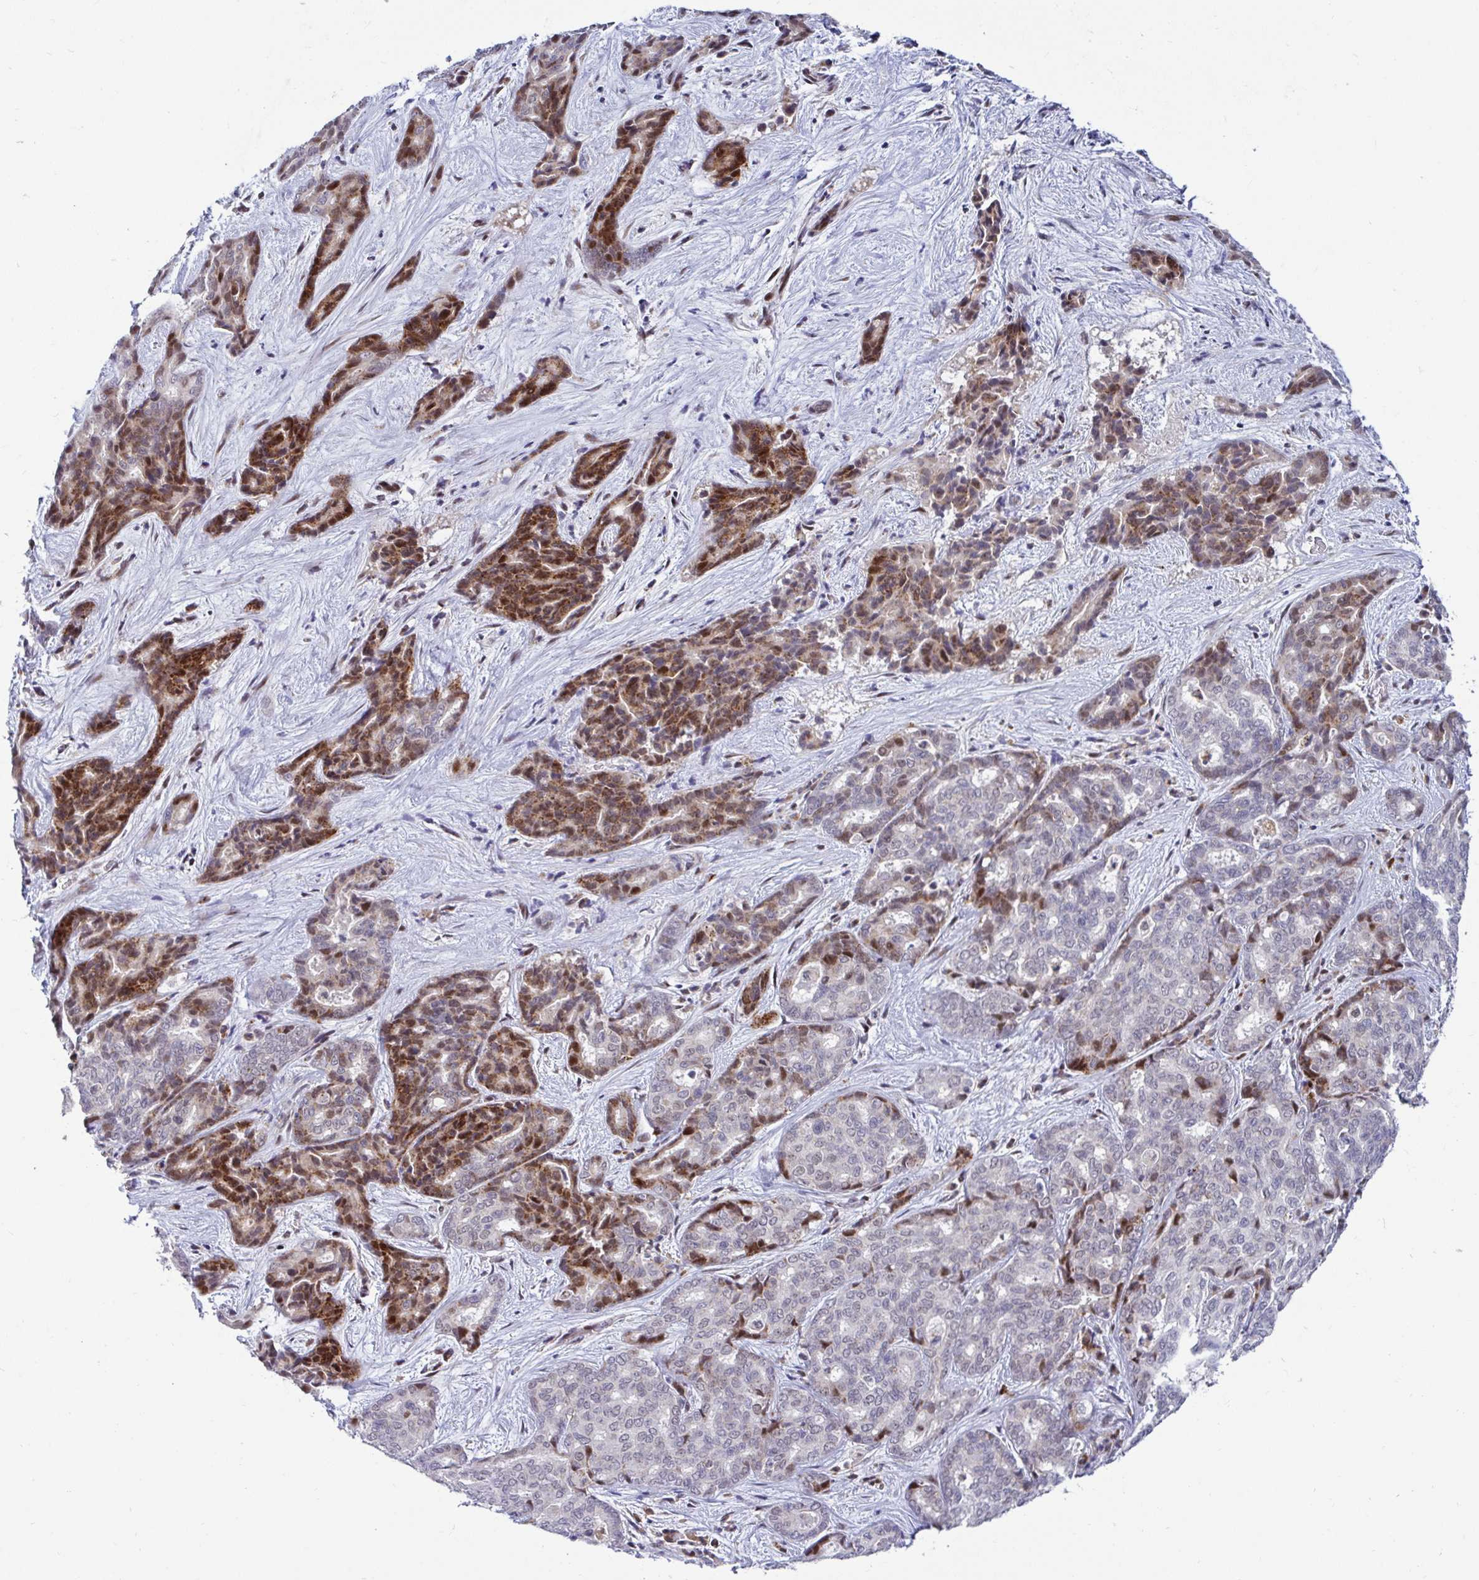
{"staining": {"intensity": "moderate", "quantity": "25%-75%", "location": "cytoplasmic/membranous,nuclear"}, "tissue": "liver cancer", "cell_type": "Tumor cells", "image_type": "cancer", "snomed": [{"axis": "morphology", "description": "Cholangiocarcinoma"}, {"axis": "topography", "description": "Liver"}], "caption": "The image shows a brown stain indicating the presence of a protein in the cytoplasmic/membranous and nuclear of tumor cells in cholangiocarcinoma (liver). (IHC, brightfield microscopy, high magnification).", "gene": "DZIP1", "patient": {"sex": "female", "age": 64}}